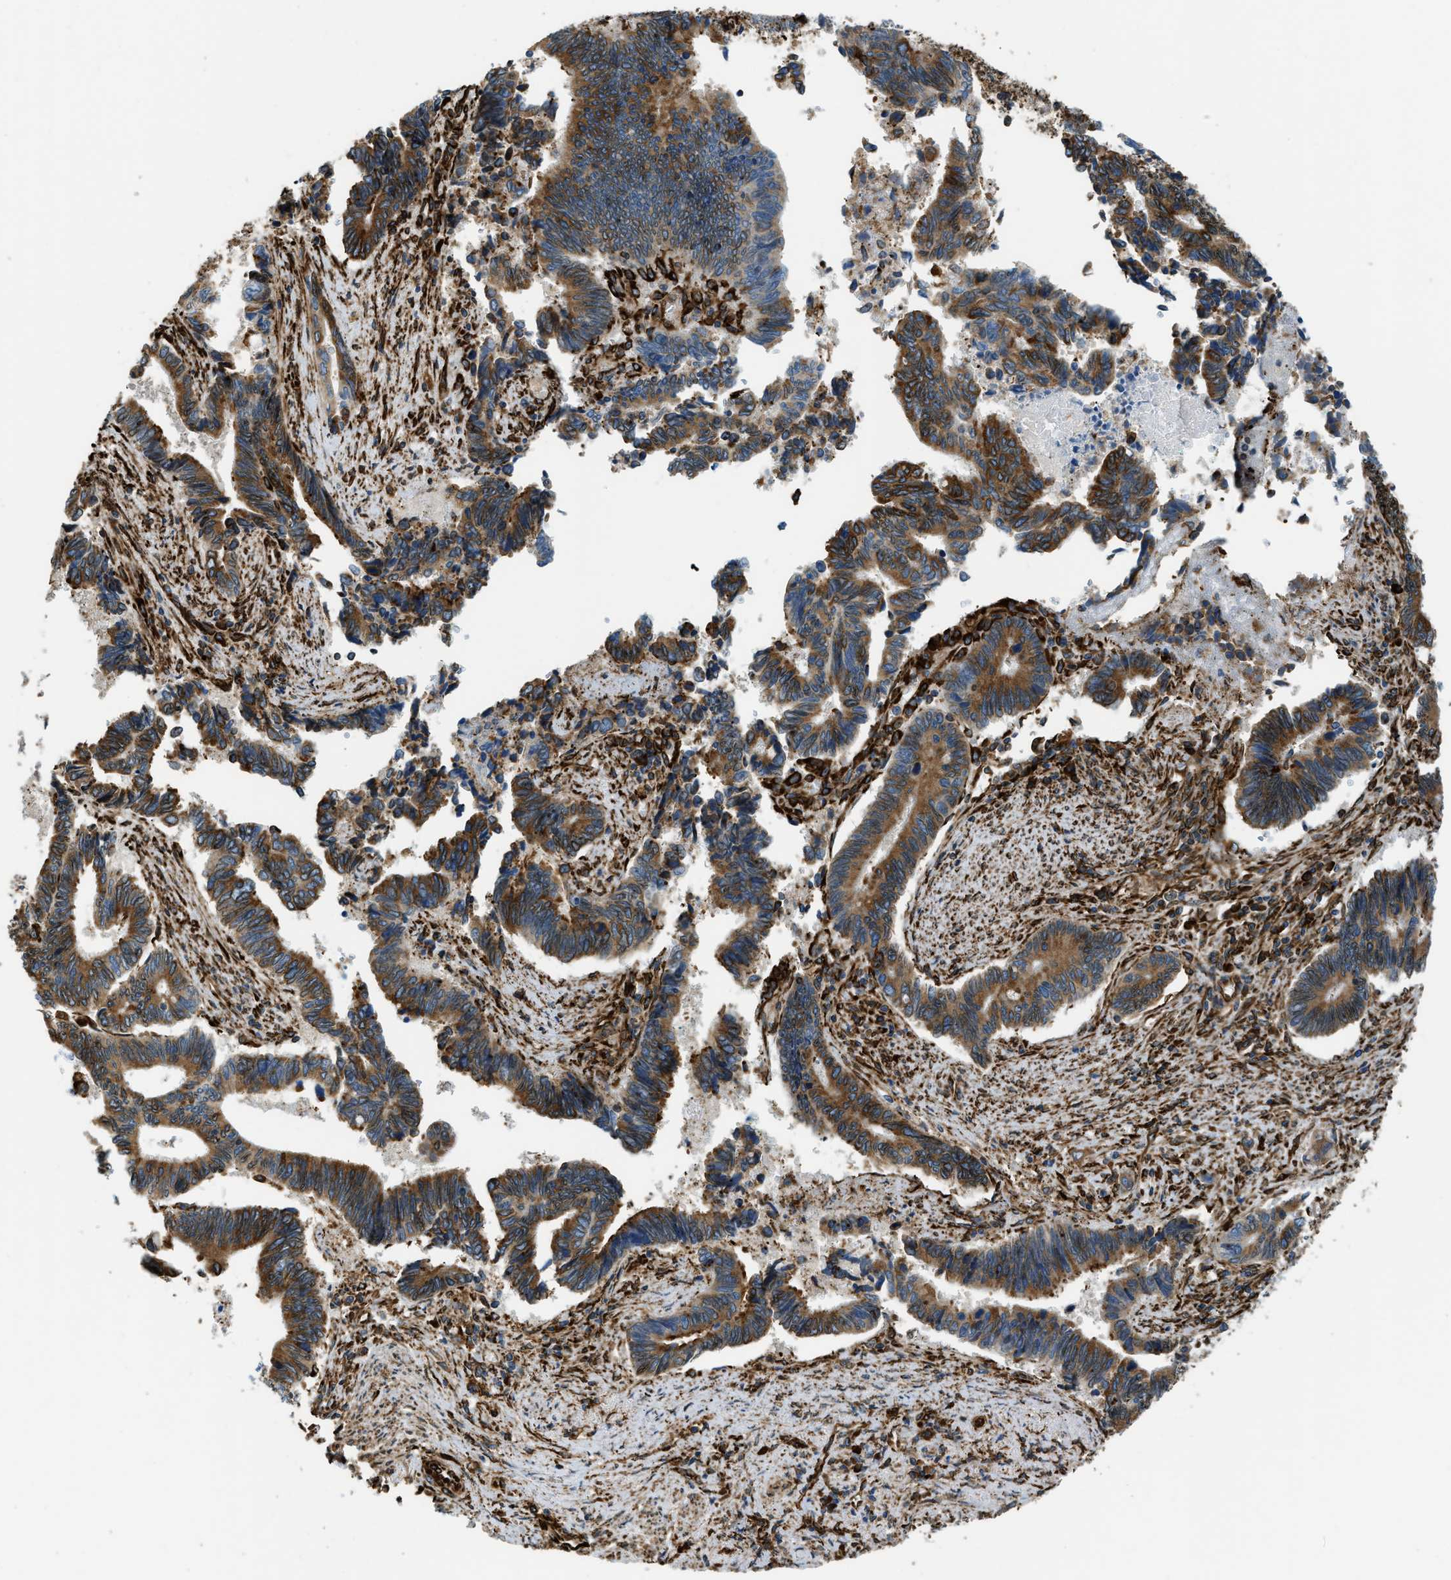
{"staining": {"intensity": "moderate", "quantity": ">75%", "location": "cytoplasmic/membranous"}, "tissue": "pancreatic cancer", "cell_type": "Tumor cells", "image_type": "cancer", "snomed": [{"axis": "morphology", "description": "Adenocarcinoma, NOS"}, {"axis": "topography", "description": "Pancreas"}], "caption": "Moderate cytoplasmic/membranous protein positivity is appreciated in about >75% of tumor cells in pancreatic adenocarcinoma.", "gene": "BEX3", "patient": {"sex": "female", "age": 70}}